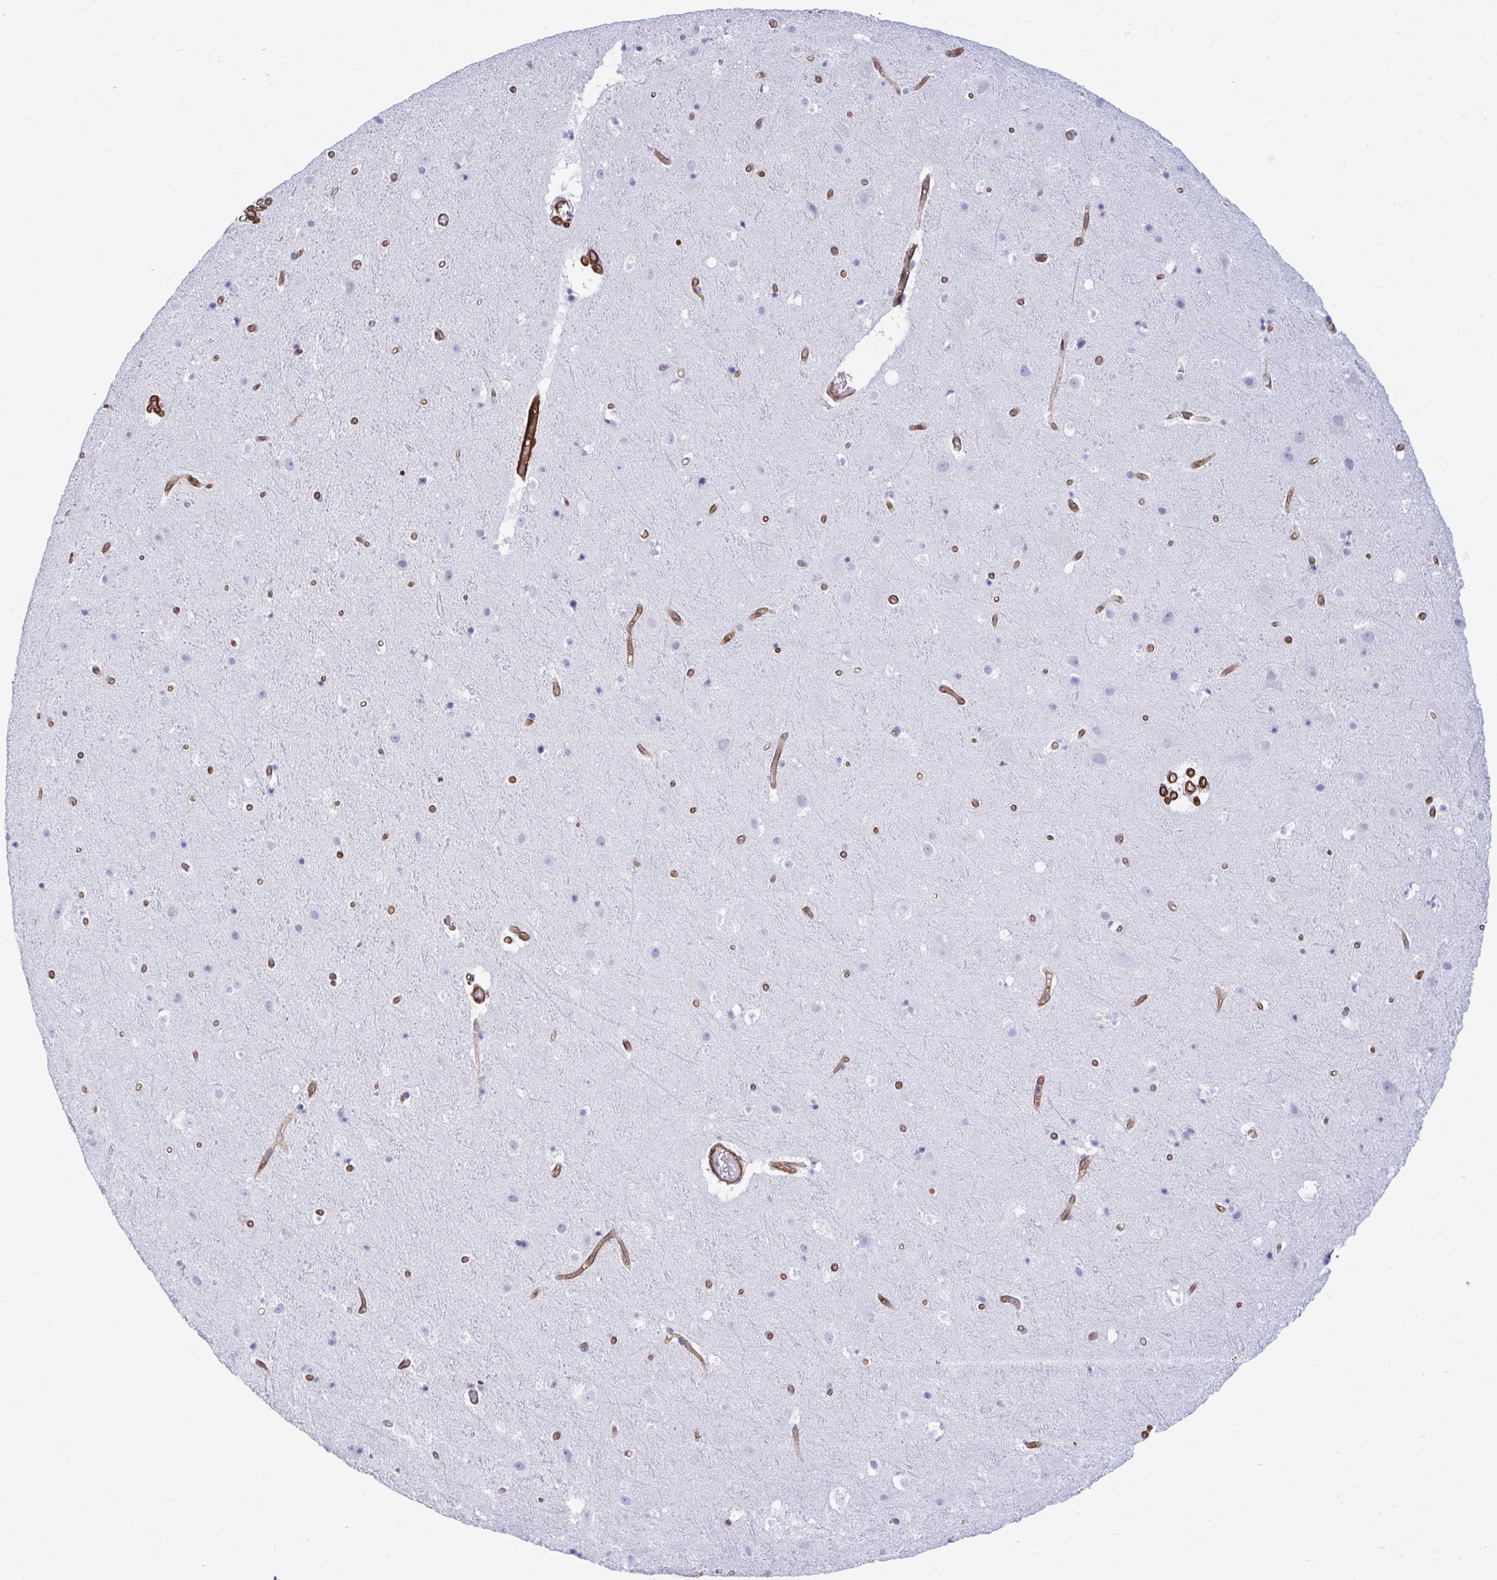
{"staining": {"intensity": "strong", "quantity": ">75%", "location": "cytoplasmic/membranous"}, "tissue": "cerebral cortex", "cell_type": "Endothelial cells", "image_type": "normal", "snomed": [{"axis": "morphology", "description": "Normal tissue, NOS"}, {"axis": "topography", "description": "Cerebral cortex"}], "caption": "This is a histology image of immunohistochemistry (IHC) staining of normal cerebral cortex, which shows strong staining in the cytoplasmic/membranous of endothelial cells.", "gene": "LIMS2", "patient": {"sex": "female", "age": 42}}